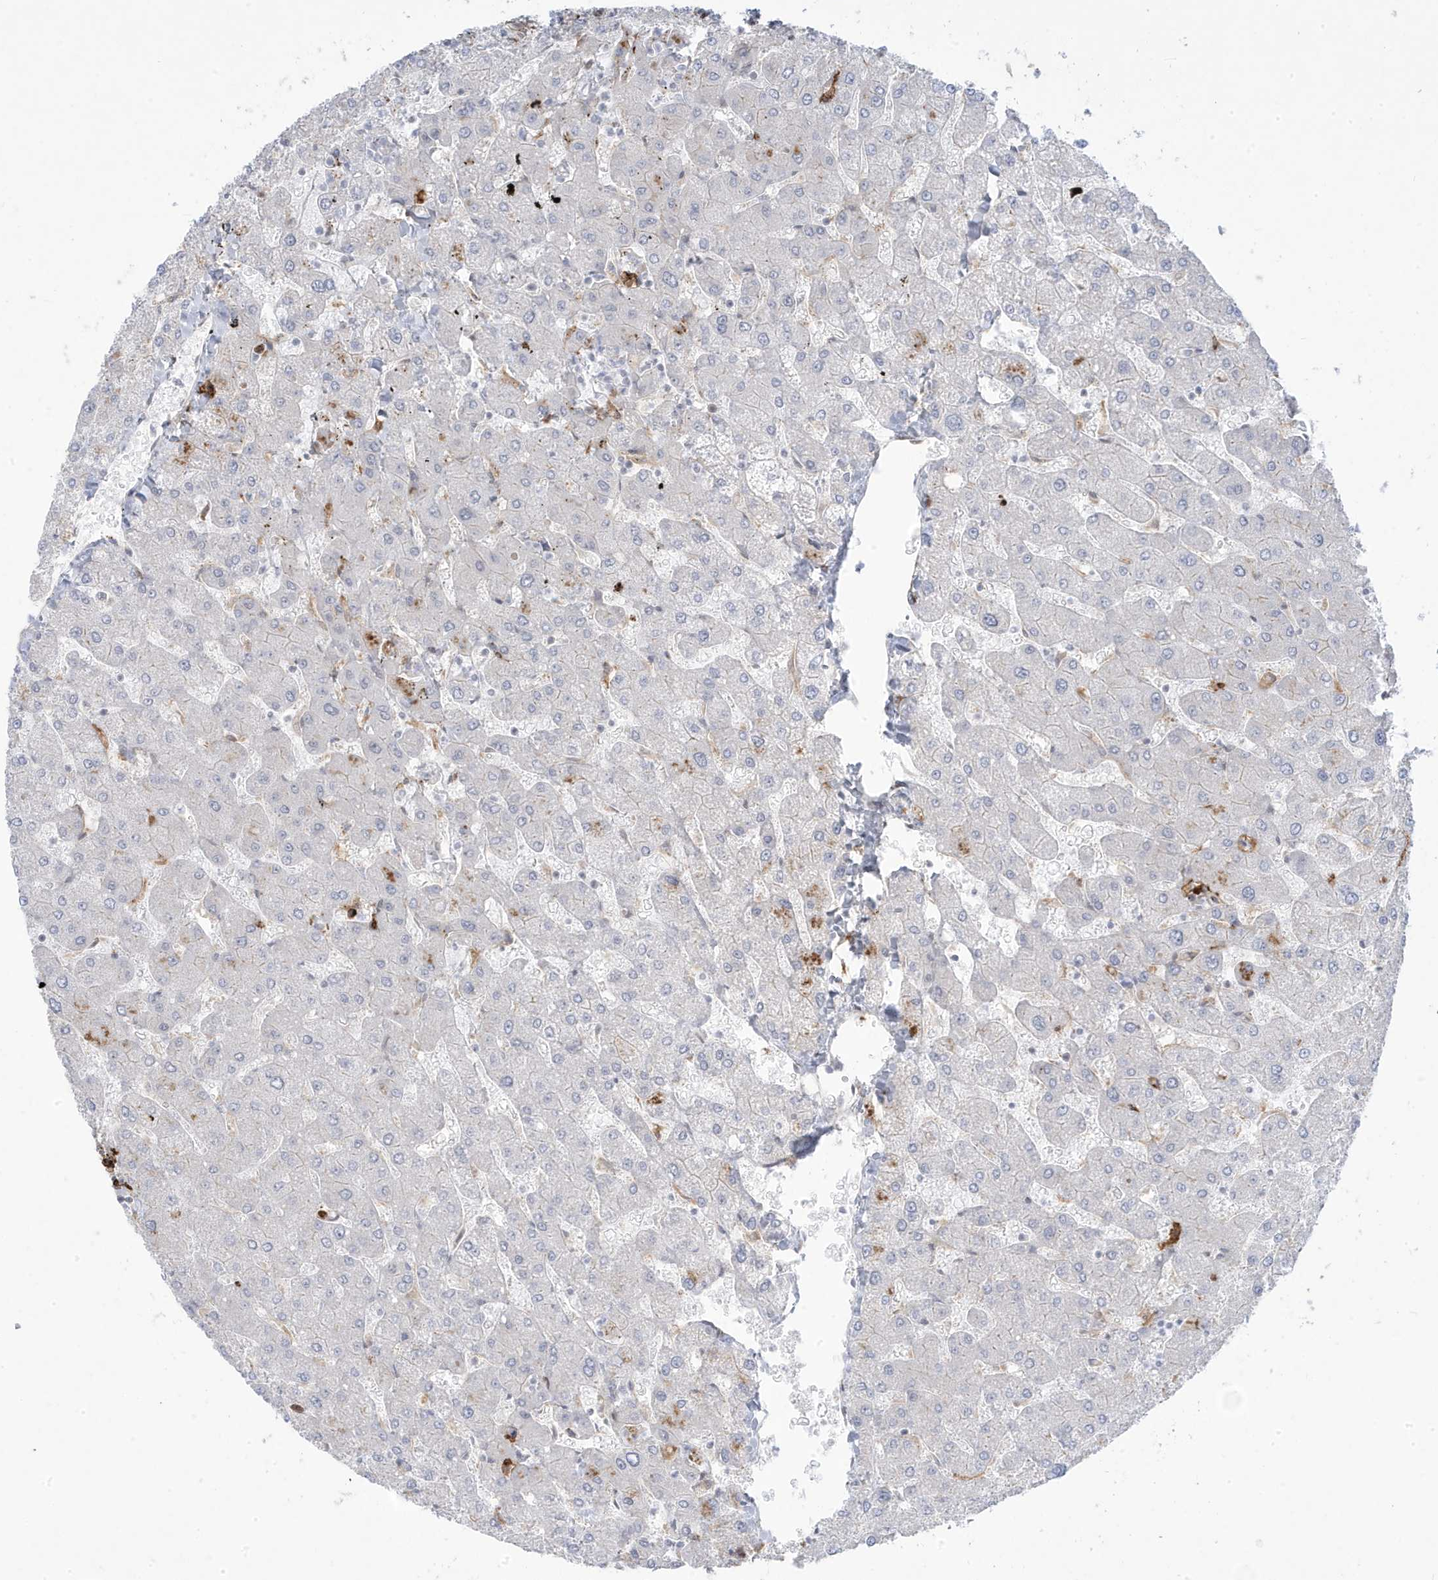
{"staining": {"intensity": "negative", "quantity": "none", "location": "none"}, "tissue": "liver", "cell_type": "Cholangiocytes", "image_type": "normal", "snomed": [{"axis": "morphology", "description": "Normal tissue, NOS"}, {"axis": "topography", "description": "Liver"}], "caption": "Immunohistochemistry histopathology image of benign liver: liver stained with DAB exhibits no significant protein expression in cholangiocytes.", "gene": "ADAMTSL3", "patient": {"sex": "male", "age": 55}}